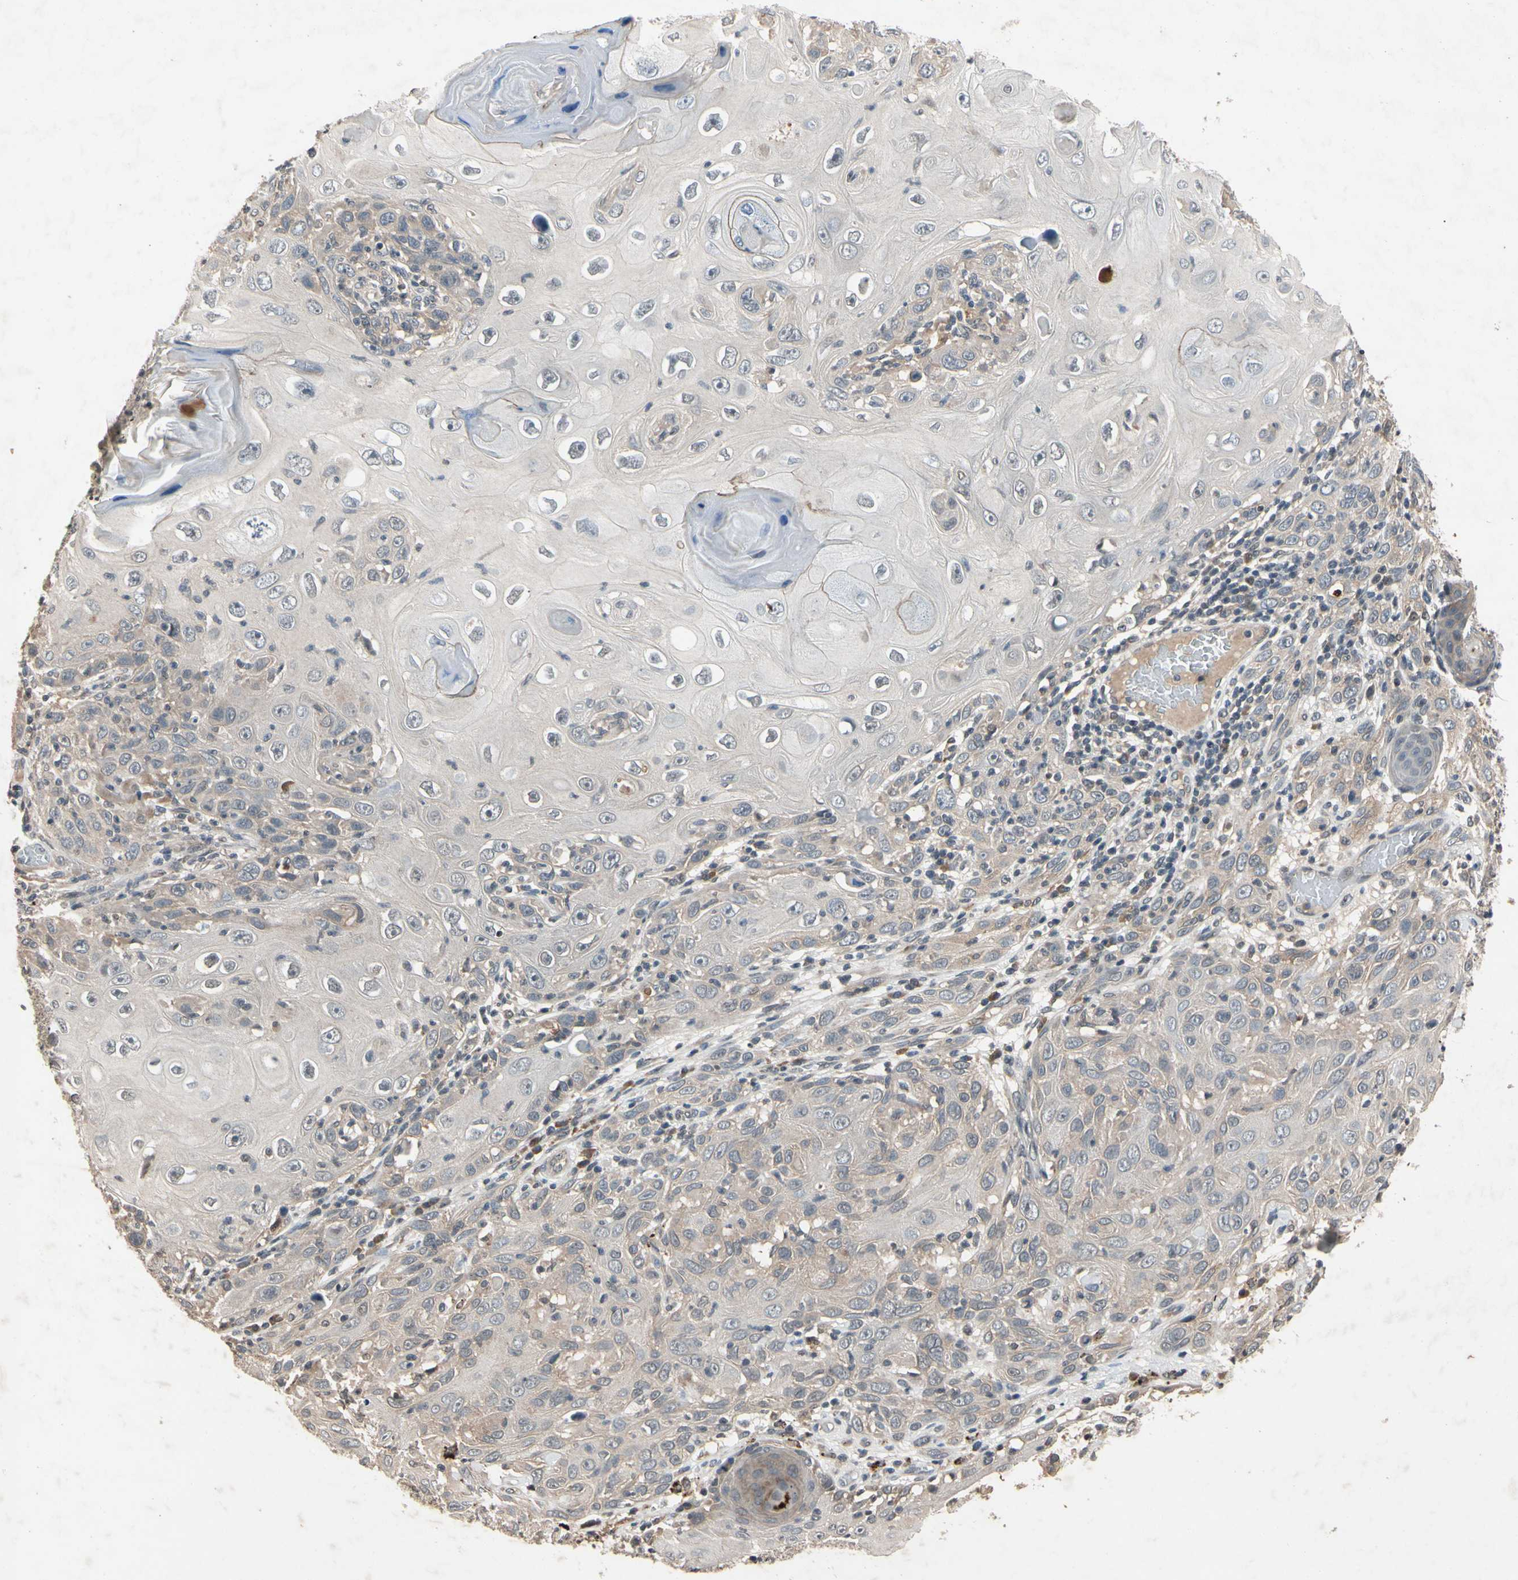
{"staining": {"intensity": "weak", "quantity": "25%-75%", "location": "cytoplasmic/membranous"}, "tissue": "skin cancer", "cell_type": "Tumor cells", "image_type": "cancer", "snomed": [{"axis": "morphology", "description": "Squamous cell carcinoma, NOS"}, {"axis": "topography", "description": "Skin"}], "caption": "Human skin cancer stained with a brown dye demonstrates weak cytoplasmic/membranous positive staining in approximately 25%-75% of tumor cells.", "gene": "DPY19L3", "patient": {"sex": "female", "age": 88}}